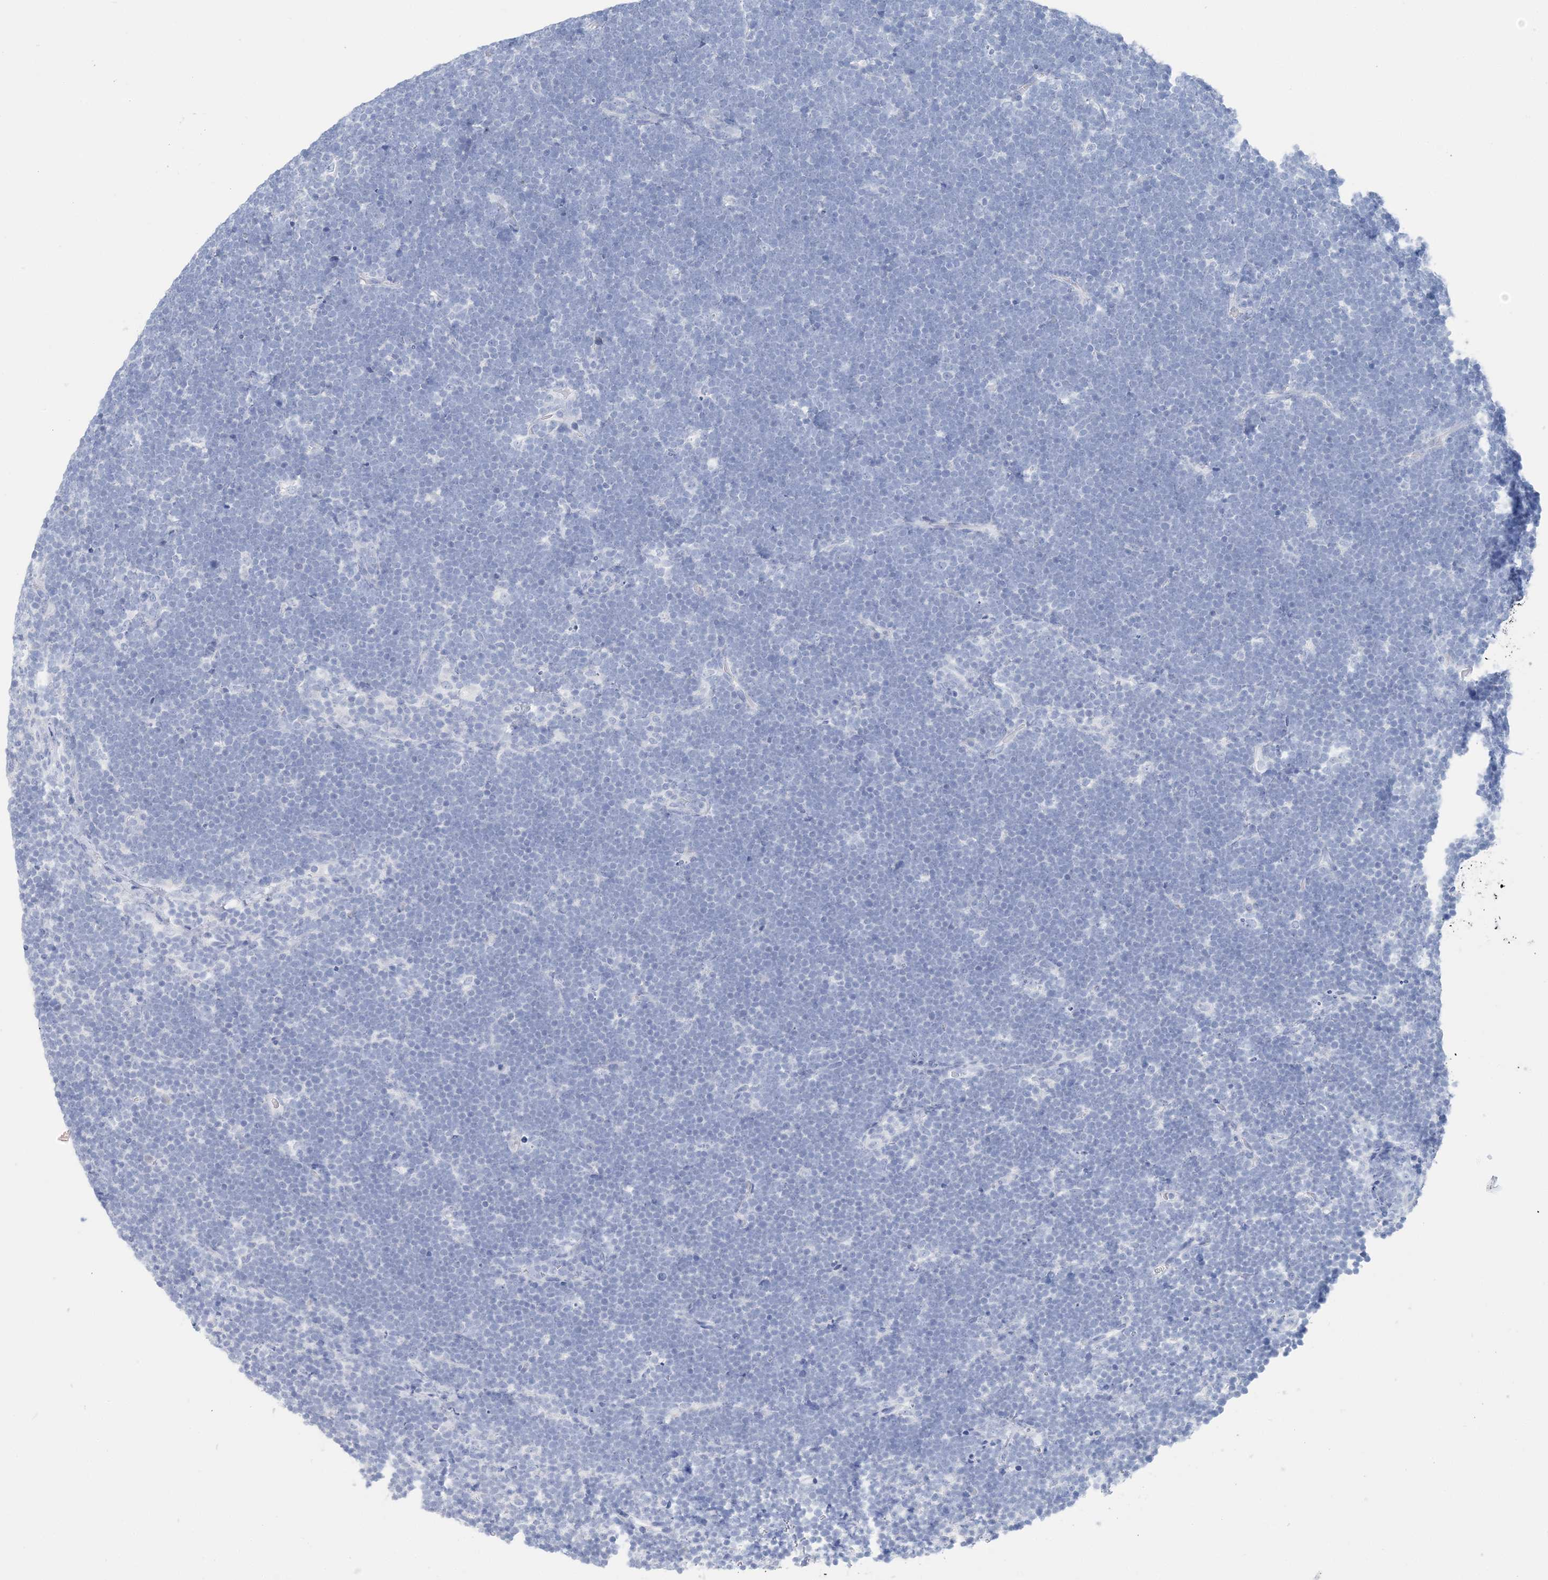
{"staining": {"intensity": "negative", "quantity": "none", "location": "none"}, "tissue": "lymphoma", "cell_type": "Tumor cells", "image_type": "cancer", "snomed": [{"axis": "morphology", "description": "Malignant lymphoma, non-Hodgkin's type, High grade"}, {"axis": "topography", "description": "Lymph node"}], "caption": "Immunohistochemical staining of human high-grade malignant lymphoma, non-Hodgkin's type exhibits no significant staining in tumor cells.", "gene": "TSPYL6", "patient": {"sex": "male", "age": 13}}